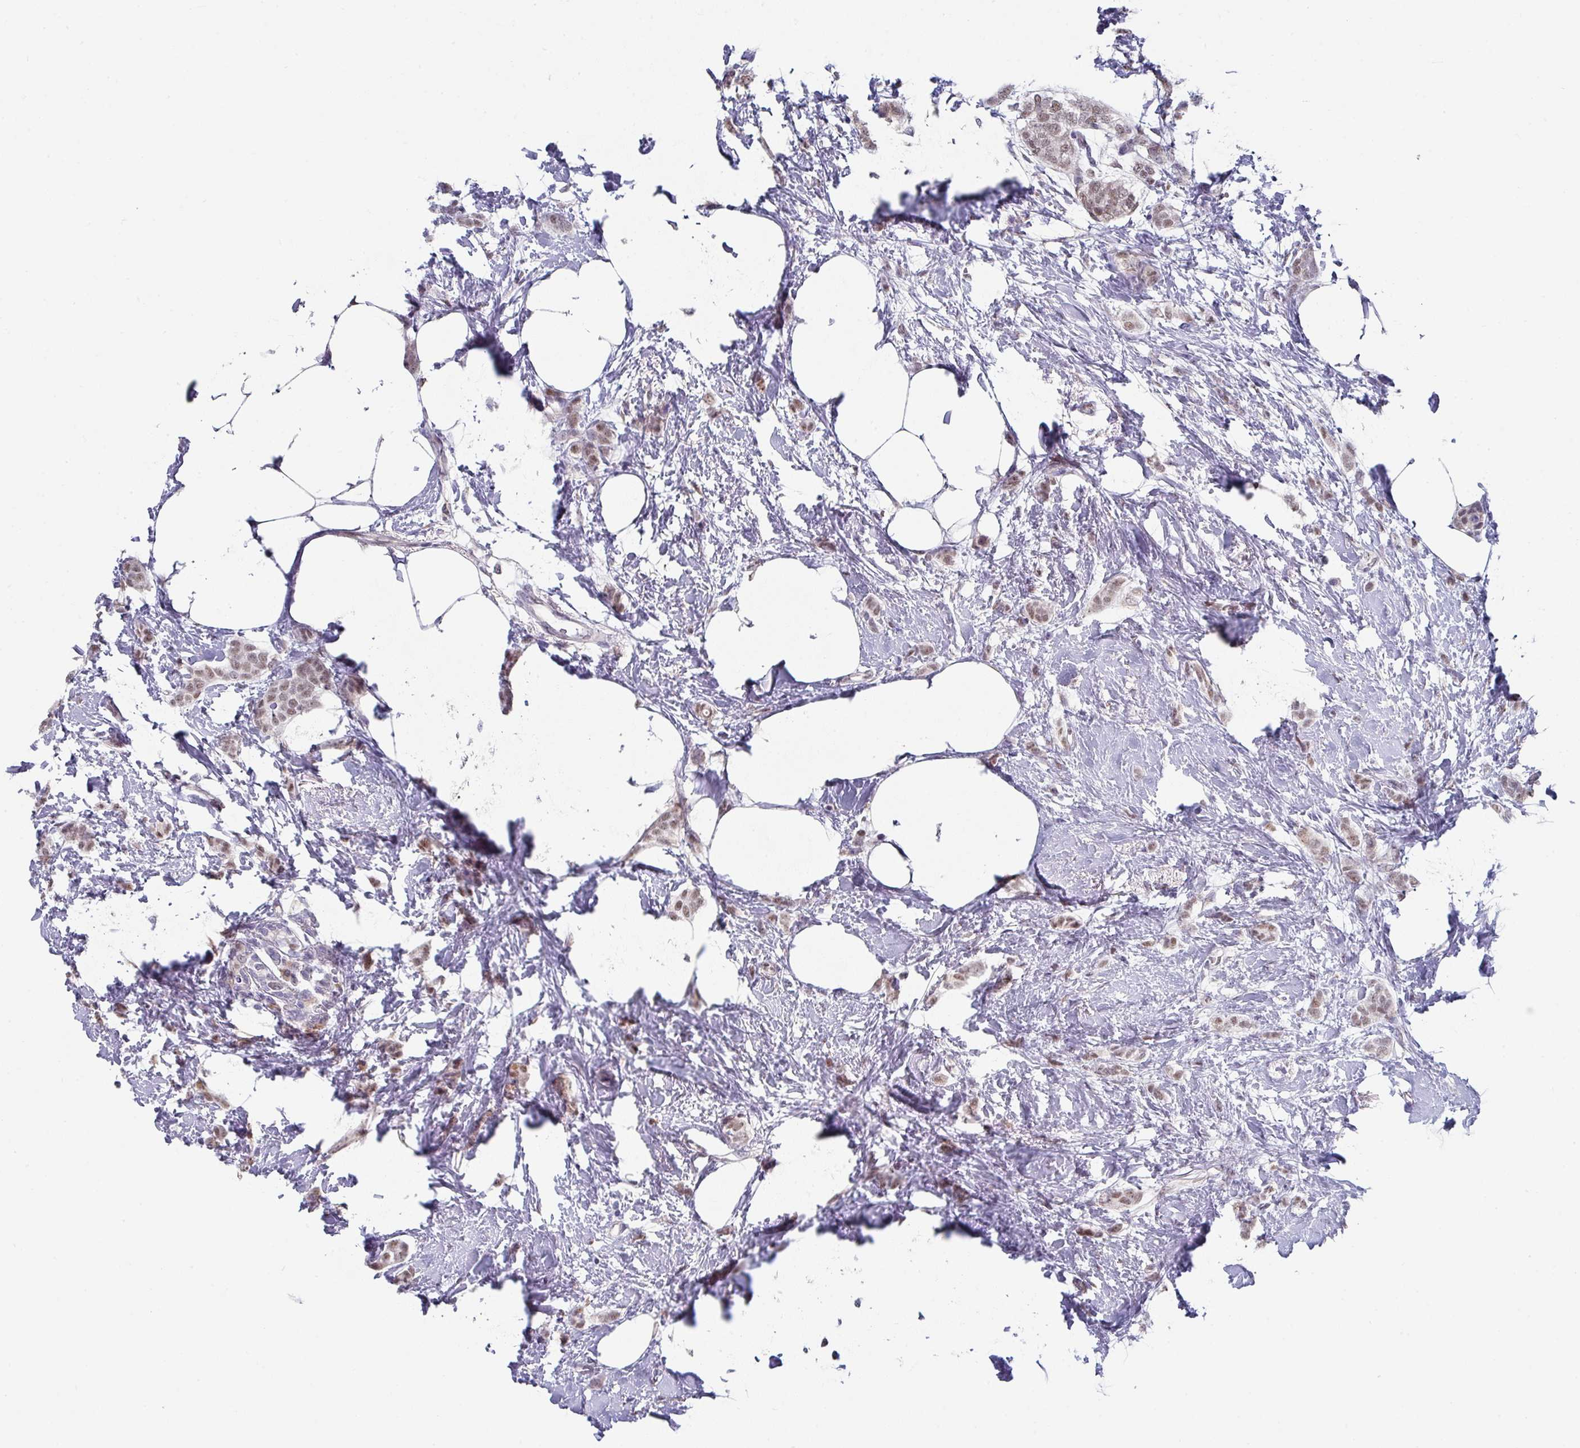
{"staining": {"intensity": "weak", "quantity": ">75%", "location": "nuclear"}, "tissue": "breast cancer", "cell_type": "Tumor cells", "image_type": "cancer", "snomed": [{"axis": "morphology", "description": "Duct carcinoma"}, {"axis": "topography", "description": "Breast"}], "caption": "Immunohistochemical staining of human breast invasive ductal carcinoma shows low levels of weak nuclear protein positivity in approximately >75% of tumor cells.", "gene": "TMED5", "patient": {"sex": "female", "age": 72}}